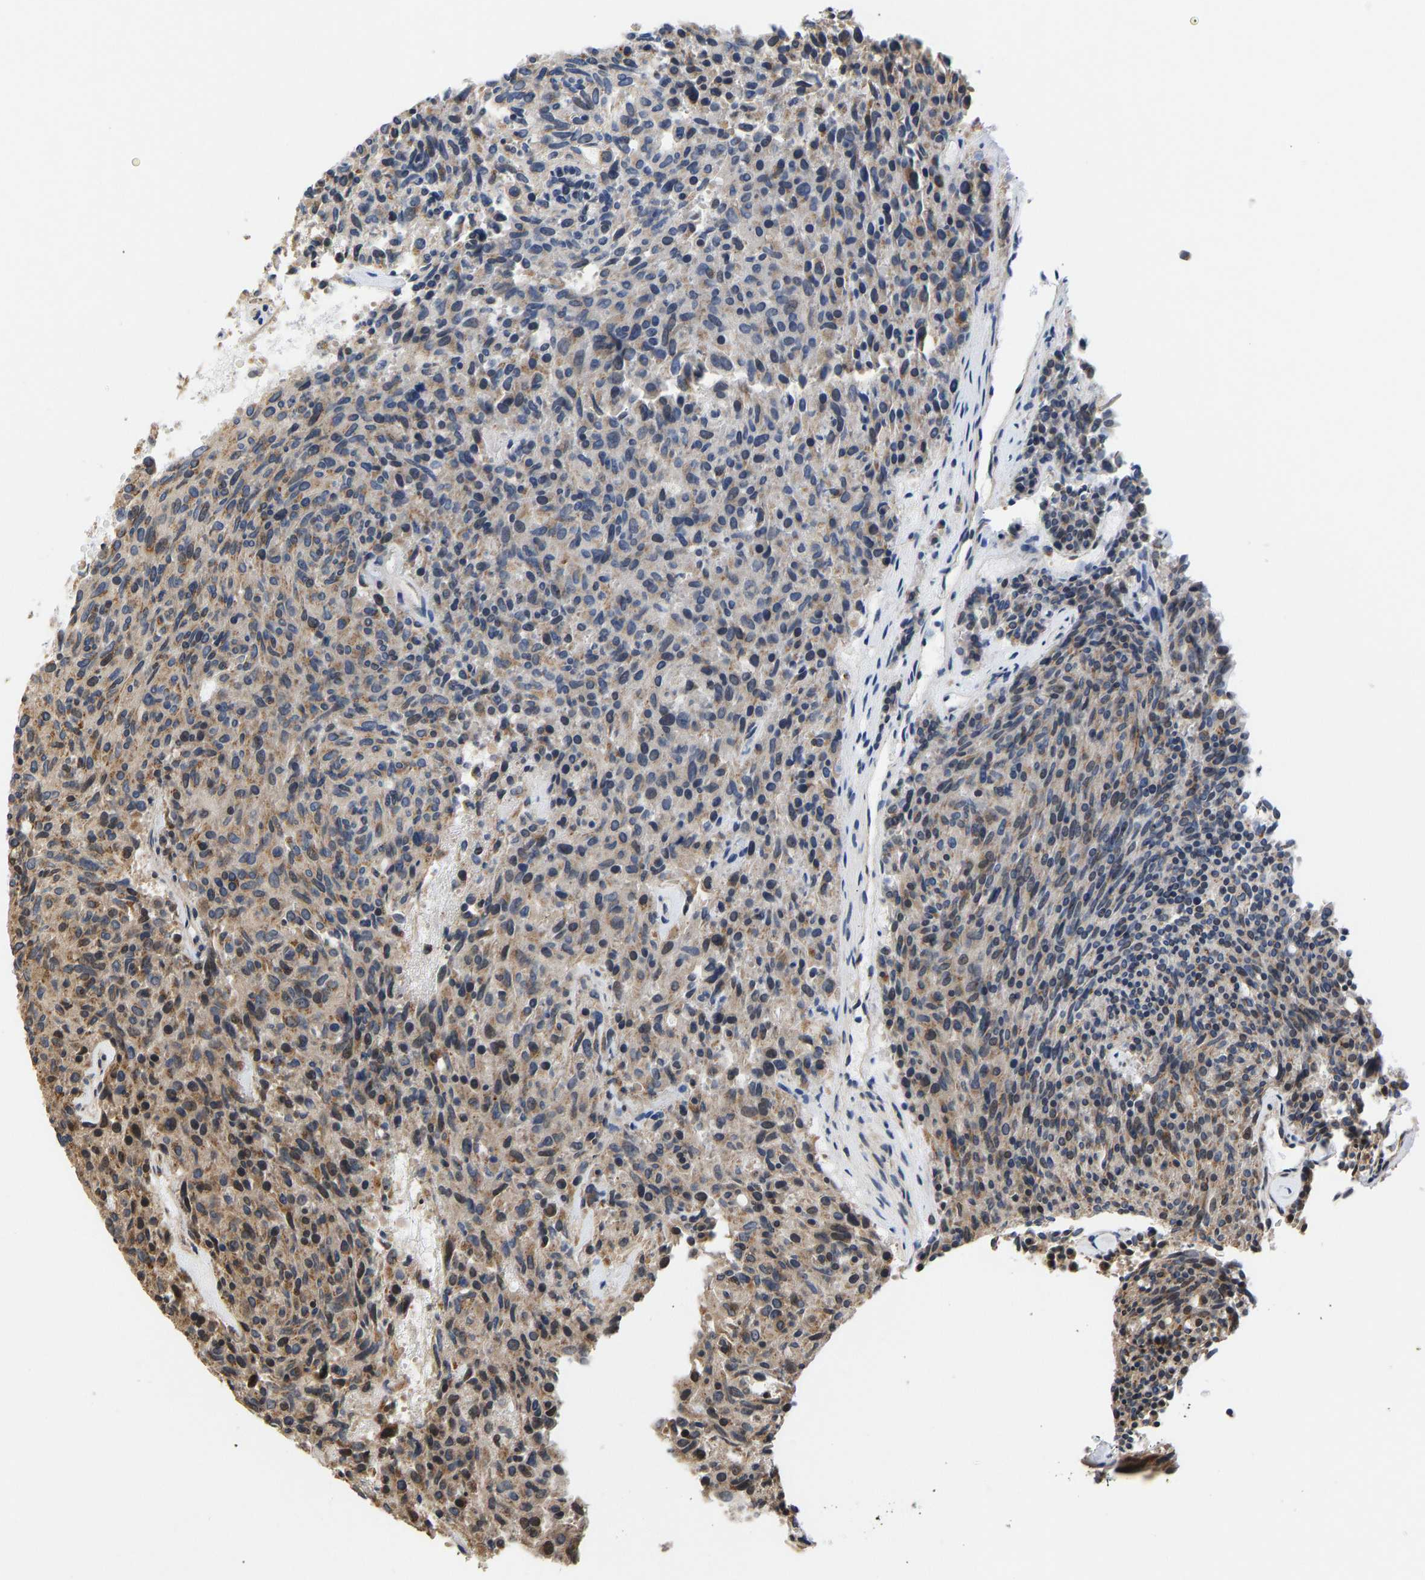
{"staining": {"intensity": "moderate", "quantity": ">75%", "location": "cytoplasmic/membranous"}, "tissue": "carcinoid", "cell_type": "Tumor cells", "image_type": "cancer", "snomed": [{"axis": "morphology", "description": "Carcinoid, malignant, NOS"}, {"axis": "topography", "description": "Pancreas"}], "caption": "Tumor cells demonstrate medium levels of moderate cytoplasmic/membranous expression in approximately >75% of cells in carcinoid.", "gene": "YIPF4", "patient": {"sex": "female", "age": 54}}